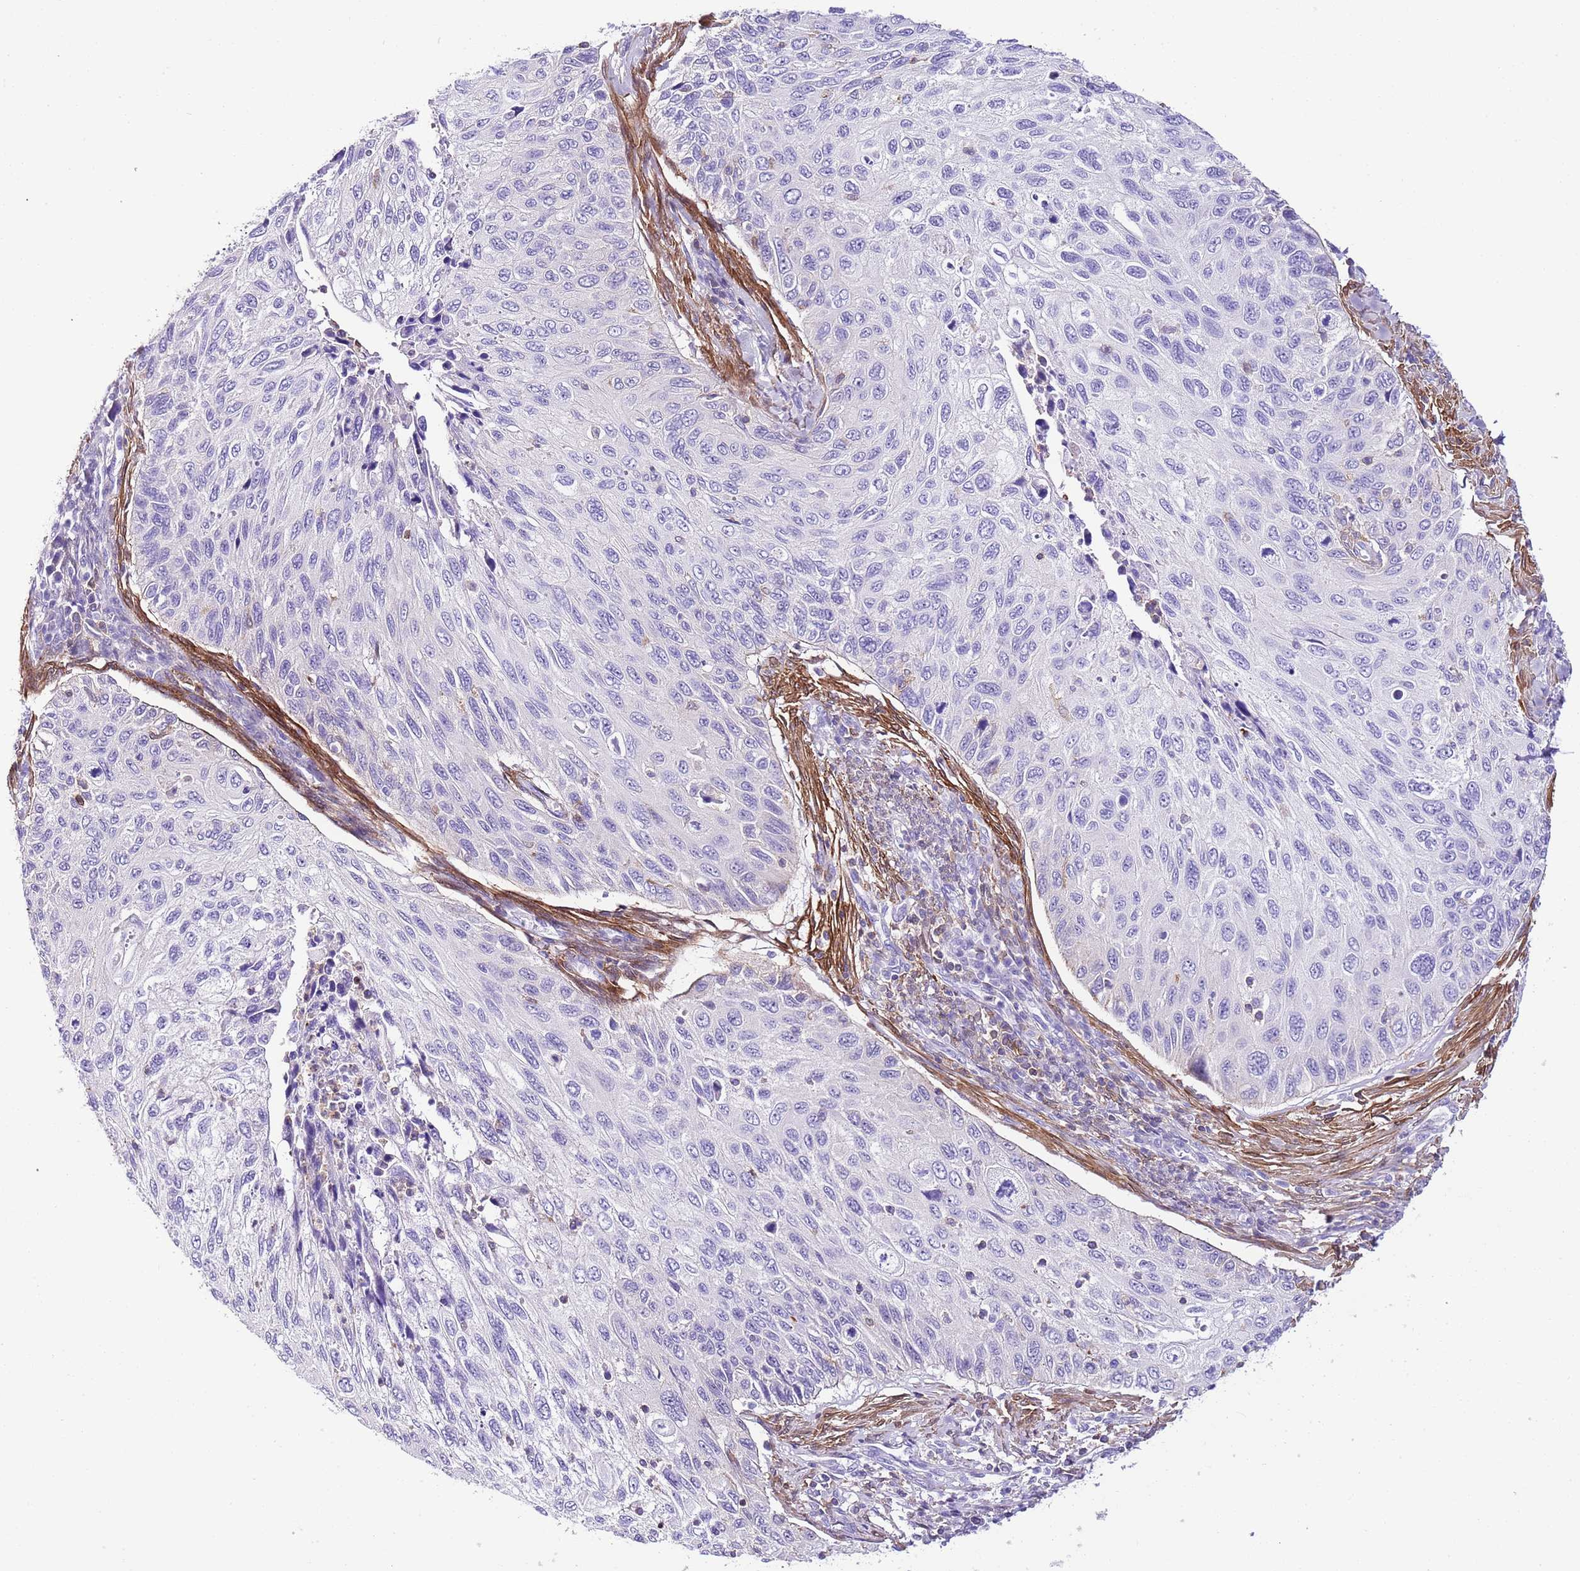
{"staining": {"intensity": "negative", "quantity": "none", "location": "none"}, "tissue": "cervical cancer", "cell_type": "Tumor cells", "image_type": "cancer", "snomed": [{"axis": "morphology", "description": "Squamous cell carcinoma, NOS"}, {"axis": "topography", "description": "Cervix"}], "caption": "Immunohistochemical staining of human squamous cell carcinoma (cervical) demonstrates no significant staining in tumor cells.", "gene": "CNN2", "patient": {"sex": "female", "age": 70}}